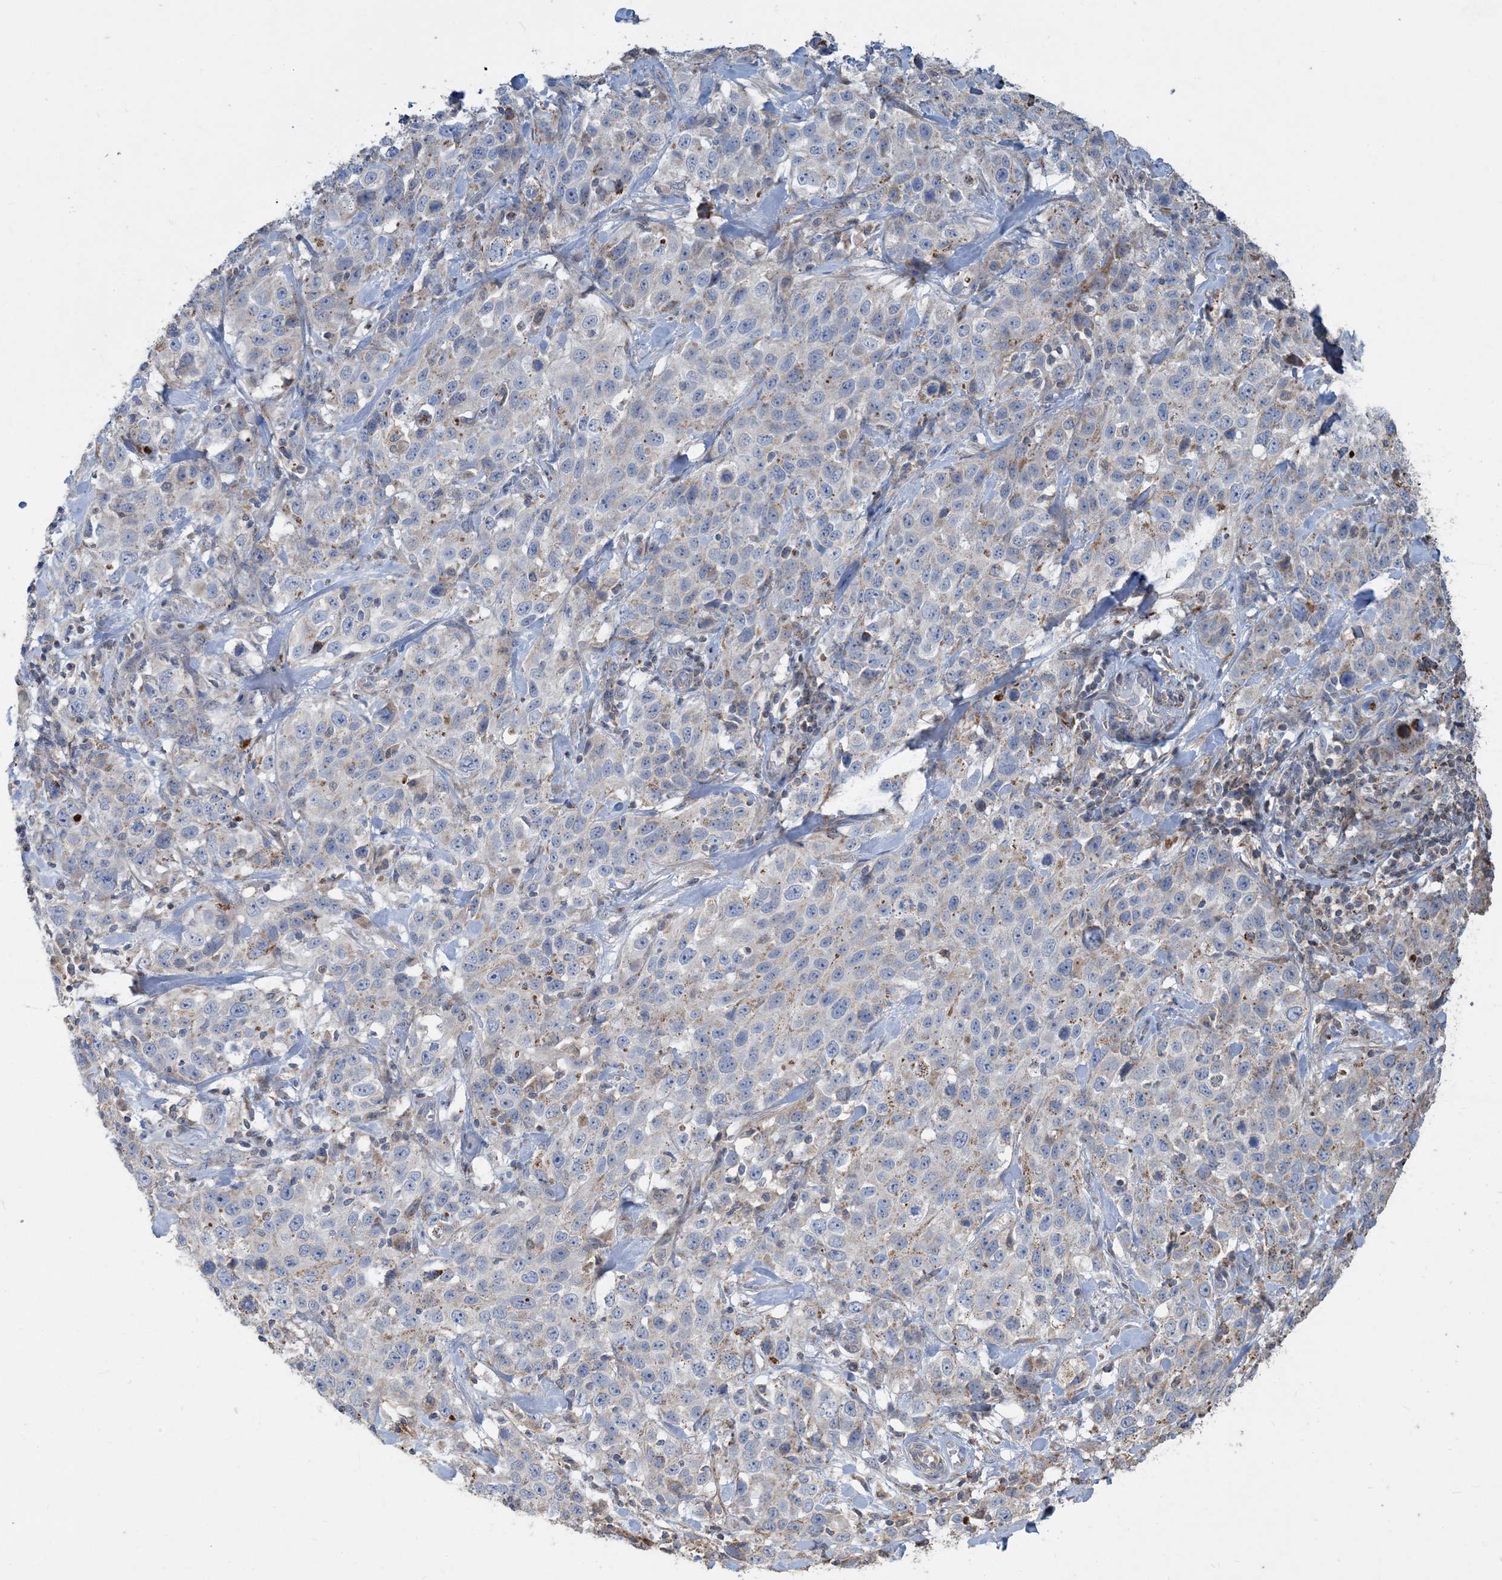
{"staining": {"intensity": "negative", "quantity": "none", "location": "none"}, "tissue": "stomach cancer", "cell_type": "Tumor cells", "image_type": "cancer", "snomed": [{"axis": "morphology", "description": "Normal tissue, NOS"}, {"axis": "morphology", "description": "Adenocarcinoma, NOS"}, {"axis": "topography", "description": "Lymph node"}, {"axis": "topography", "description": "Stomach"}], "caption": "This image is of stomach cancer stained with immunohistochemistry (IHC) to label a protein in brown with the nuclei are counter-stained blue. There is no expression in tumor cells.", "gene": "ECHDC1", "patient": {"sex": "male", "age": 48}}